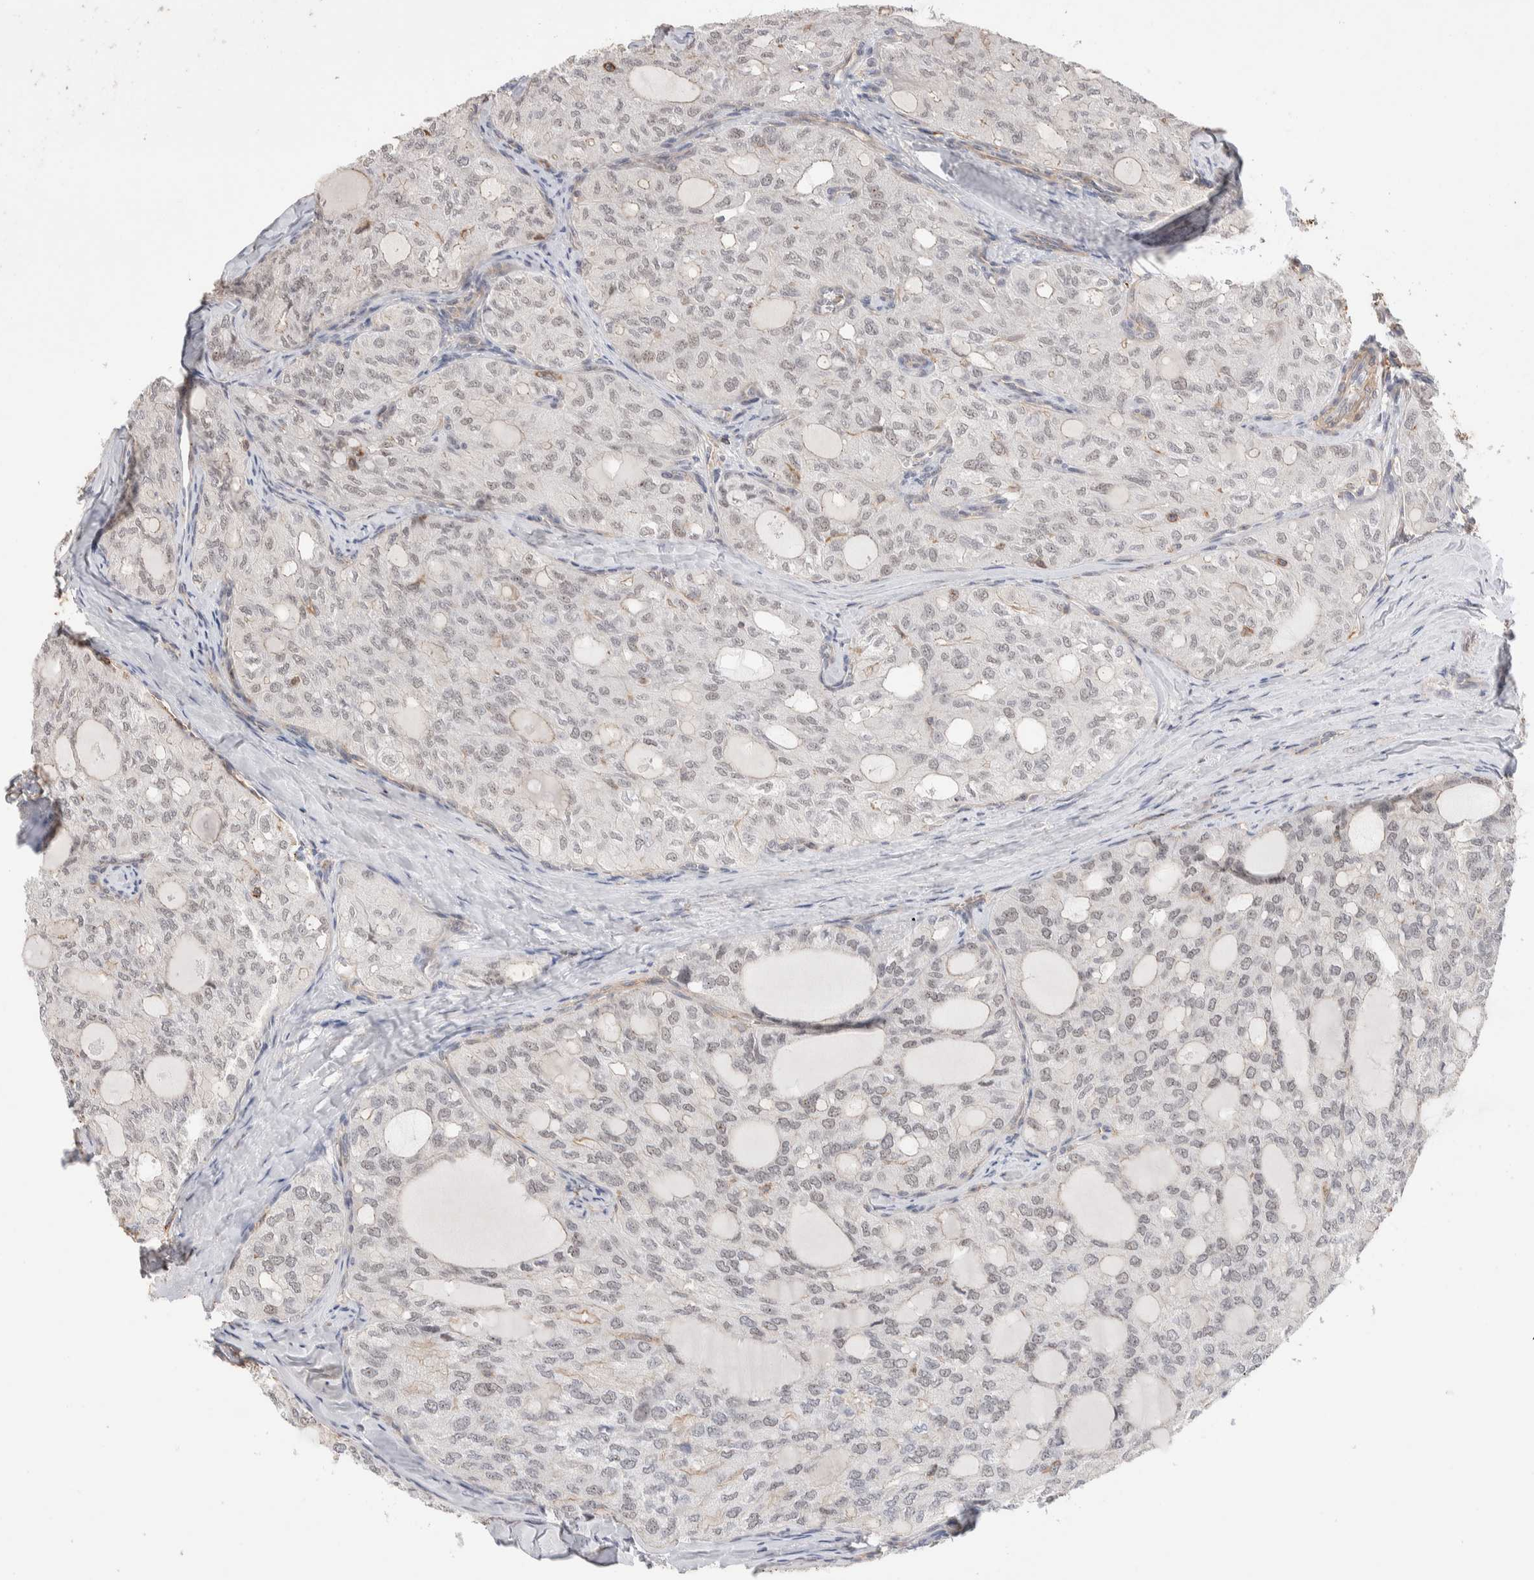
{"staining": {"intensity": "negative", "quantity": "none", "location": "none"}, "tissue": "thyroid cancer", "cell_type": "Tumor cells", "image_type": "cancer", "snomed": [{"axis": "morphology", "description": "Follicular adenoma carcinoma, NOS"}, {"axis": "topography", "description": "Thyroid gland"}], "caption": "Histopathology image shows no protein expression in tumor cells of follicular adenoma carcinoma (thyroid) tissue.", "gene": "ZNF704", "patient": {"sex": "male", "age": 75}}